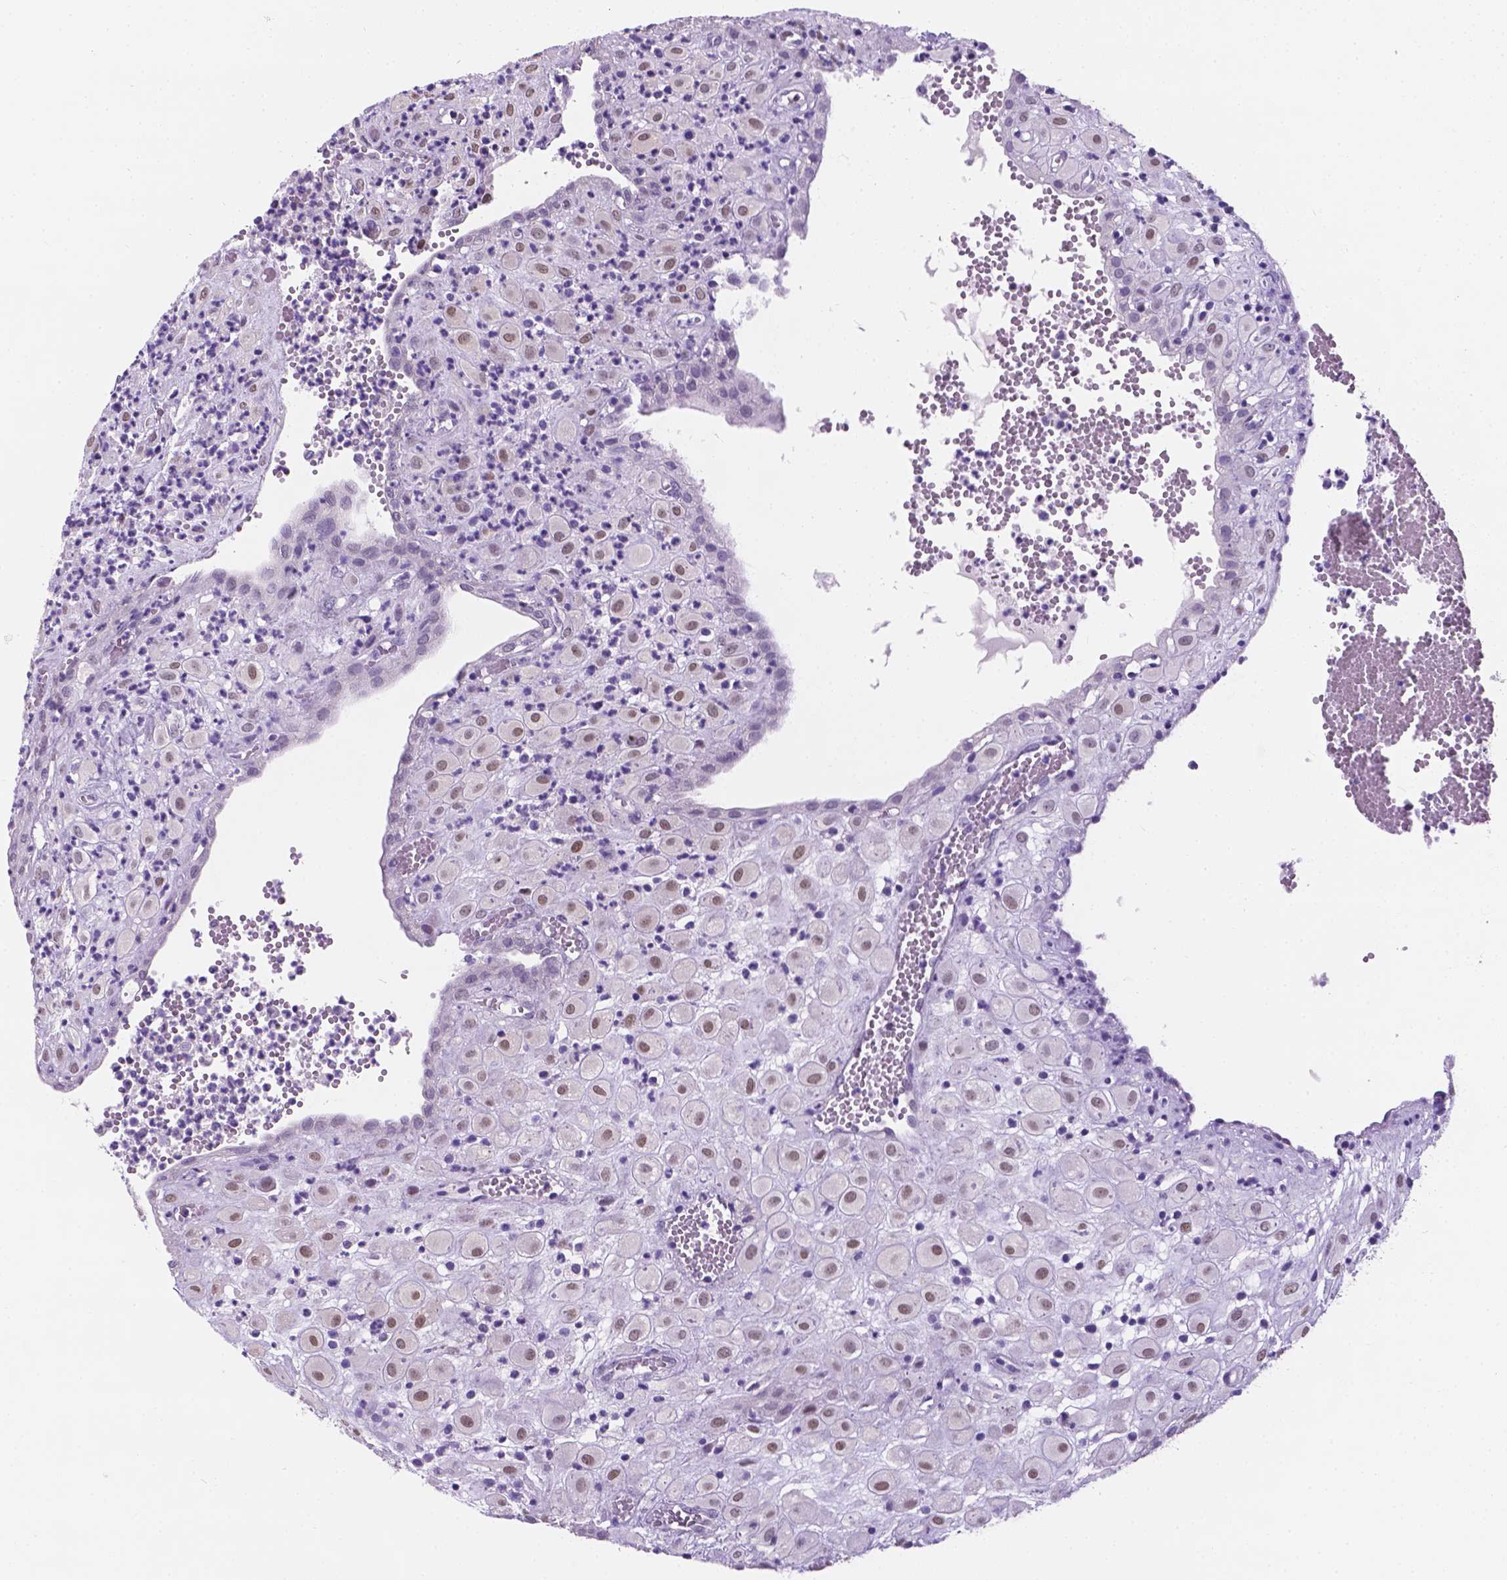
{"staining": {"intensity": "moderate", "quantity": "25%-75%", "location": "nuclear"}, "tissue": "placenta", "cell_type": "Decidual cells", "image_type": "normal", "snomed": [{"axis": "morphology", "description": "Normal tissue, NOS"}, {"axis": "topography", "description": "Placenta"}], "caption": "Brown immunohistochemical staining in normal human placenta reveals moderate nuclear expression in approximately 25%-75% of decidual cells.", "gene": "TMEM210", "patient": {"sex": "female", "age": 24}}